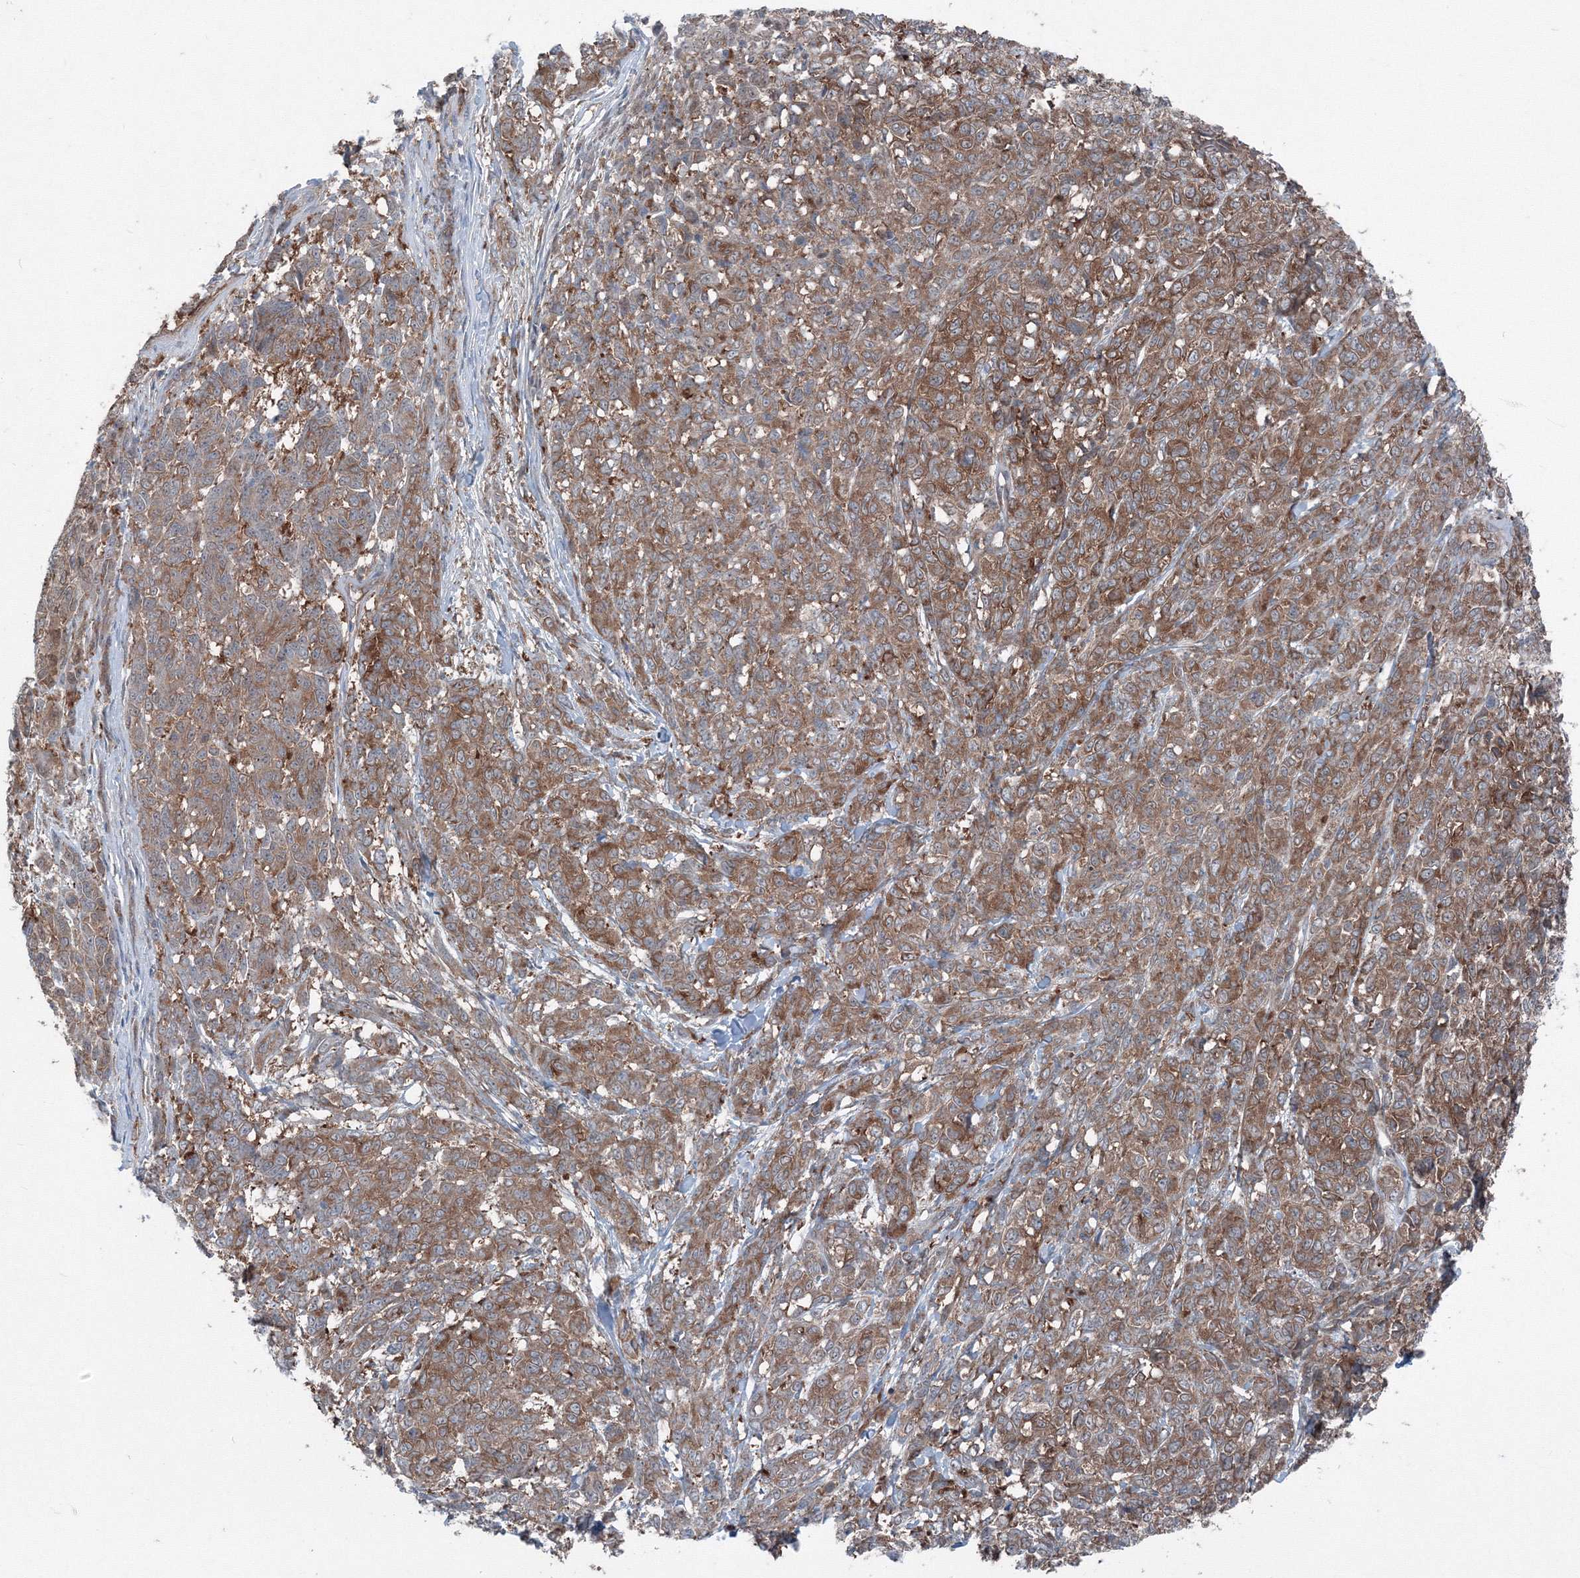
{"staining": {"intensity": "moderate", "quantity": ">75%", "location": "cytoplasmic/membranous"}, "tissue": "melanoma", "cell_type": "Tumor cells", "image_type": "cancer", "snomed": [{"axis": "morphology", "description": "Malignant melanoma, NOS"}, {"axis": "topography", "description": "Skin"}], "caption": "Immunohistochemistry (IHC) micrograph of malignant melanoma stained for a protein (brown), which displays medium levels of moderate cytoplasmic/membranous expression in approximately >75% of tumor cells.", "gene": "TPRKB", "patient": {"sex": "male", "age": 49}}